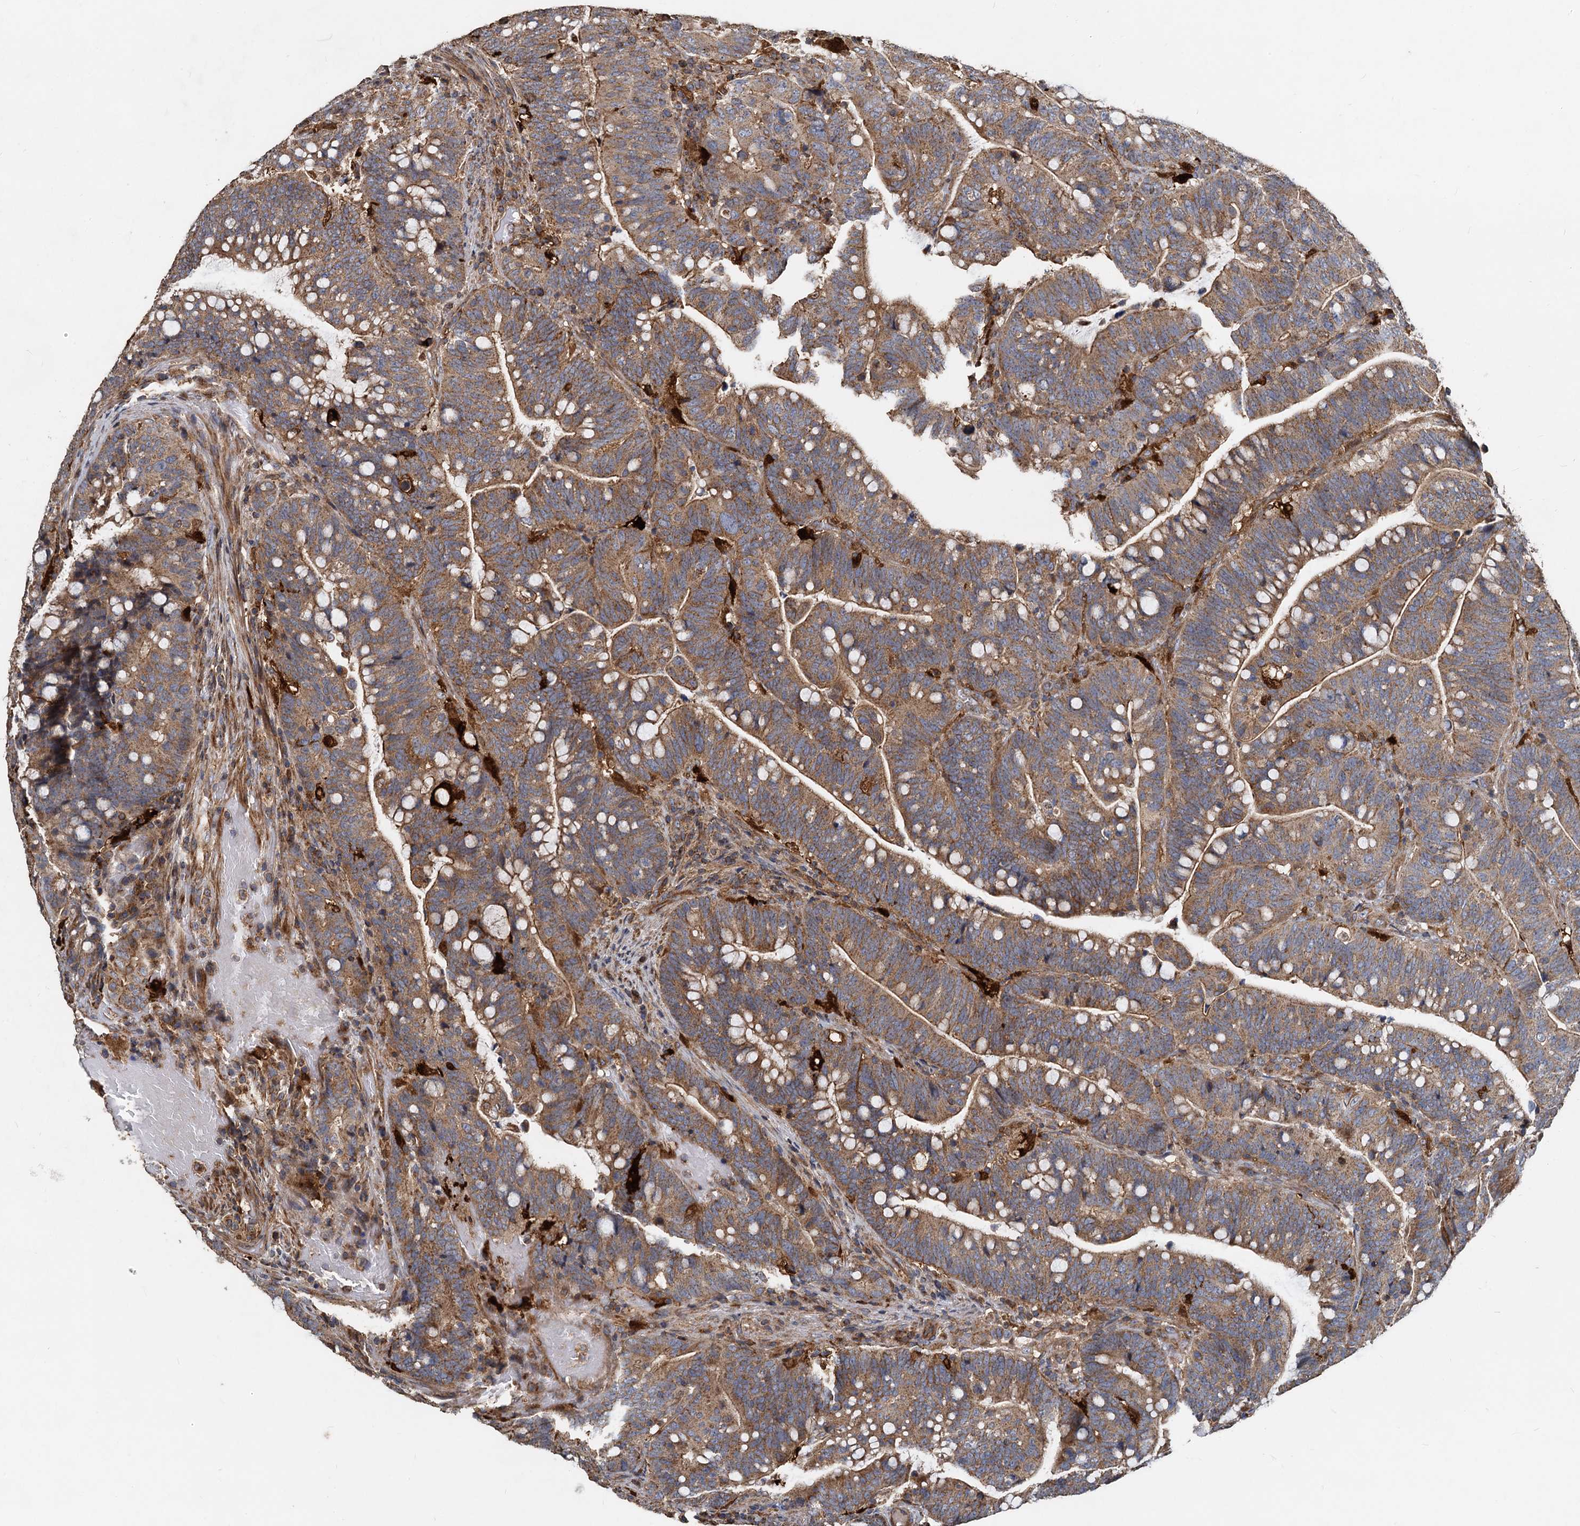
{"staining": {"intensity": "moderate", "quantity": ">75%", "location": "cytoplasmic/membranous"}, "tissue": "colorectal cancer", "cell_type": "Tumor cells", "image_type": "cancer", "snomed": [{"axis": "morphology", "description": "Normal tissue, NOS"}, {"axis": "morphology", "description": "Adenocarcinoma, NOS"}, {"axis": "topography", "description": "Colon"}], "caption": "Human adenocarcinoma (colorectal) stained with a protein marker exhibits moderate staining in tumor cells.", "gene": "SDS", "patient": {"sex": "female", "age": 66}}